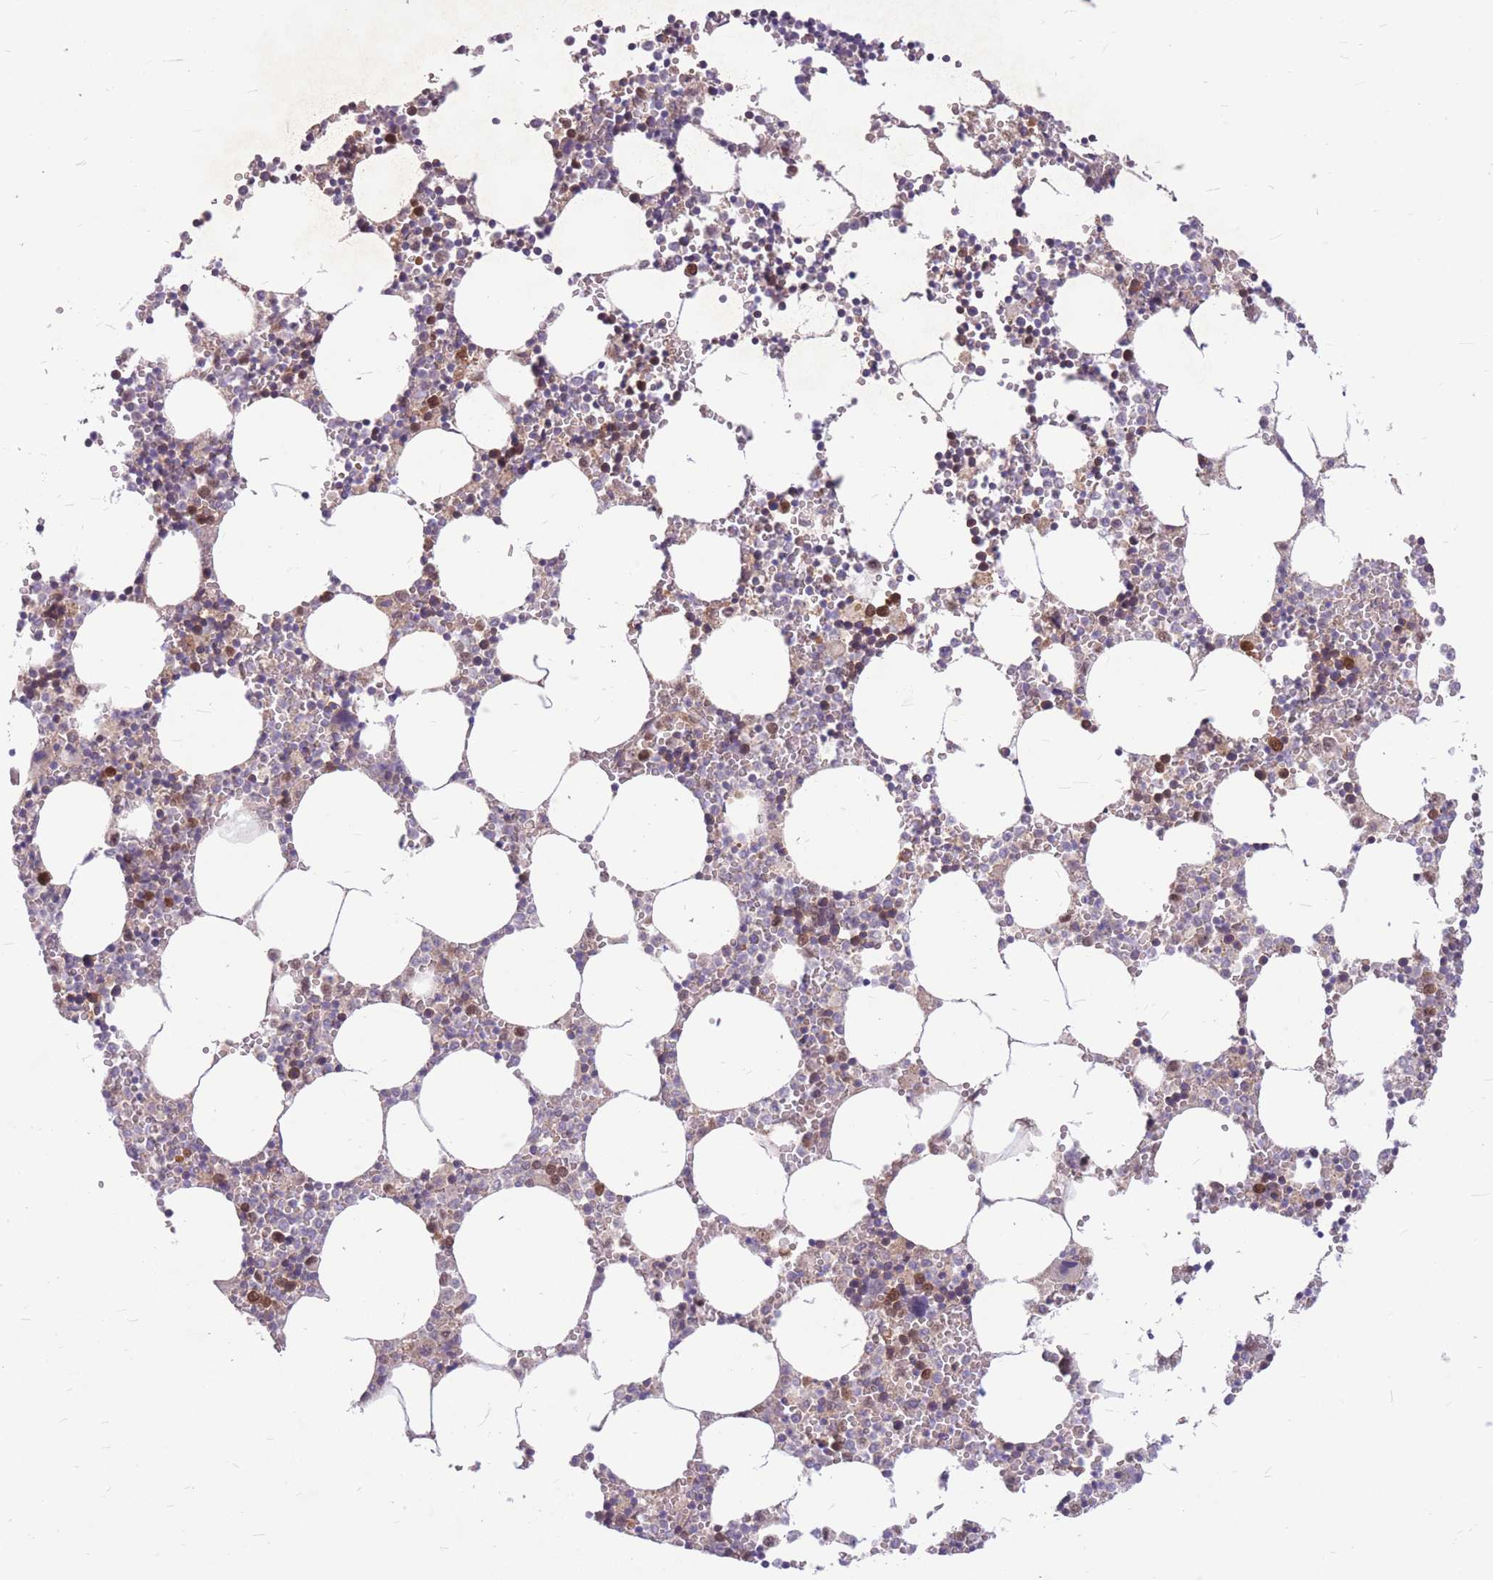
{"staining": {"intensity": "strong", "quantity": "<25%", "location": "cytoplasmic/membranous,nuclear"}, "tissue": "bone marrow", "cell_type": "Hematopoietic cells", "image_type": "normal", "snomed": [{"axis": "morphology", "description": "Normal tissue, NOS"}, {"axis": "topography", "description": "Bone marrow"}], "caption": "DAB immunohistochemical staining of benign bone marrow displays strong cytoplasmic/membranous,nuclear protein positivity in about <25% of hematopoietic cells. The protein of interest is stained brown, and the nuclei are stained in blue (DAB (3,3'-diaminobenzidine) IHC with brightfield microscopy, high magnification).", "gene": "GMNN", "patient": {"sex": "female", "age": 64}}